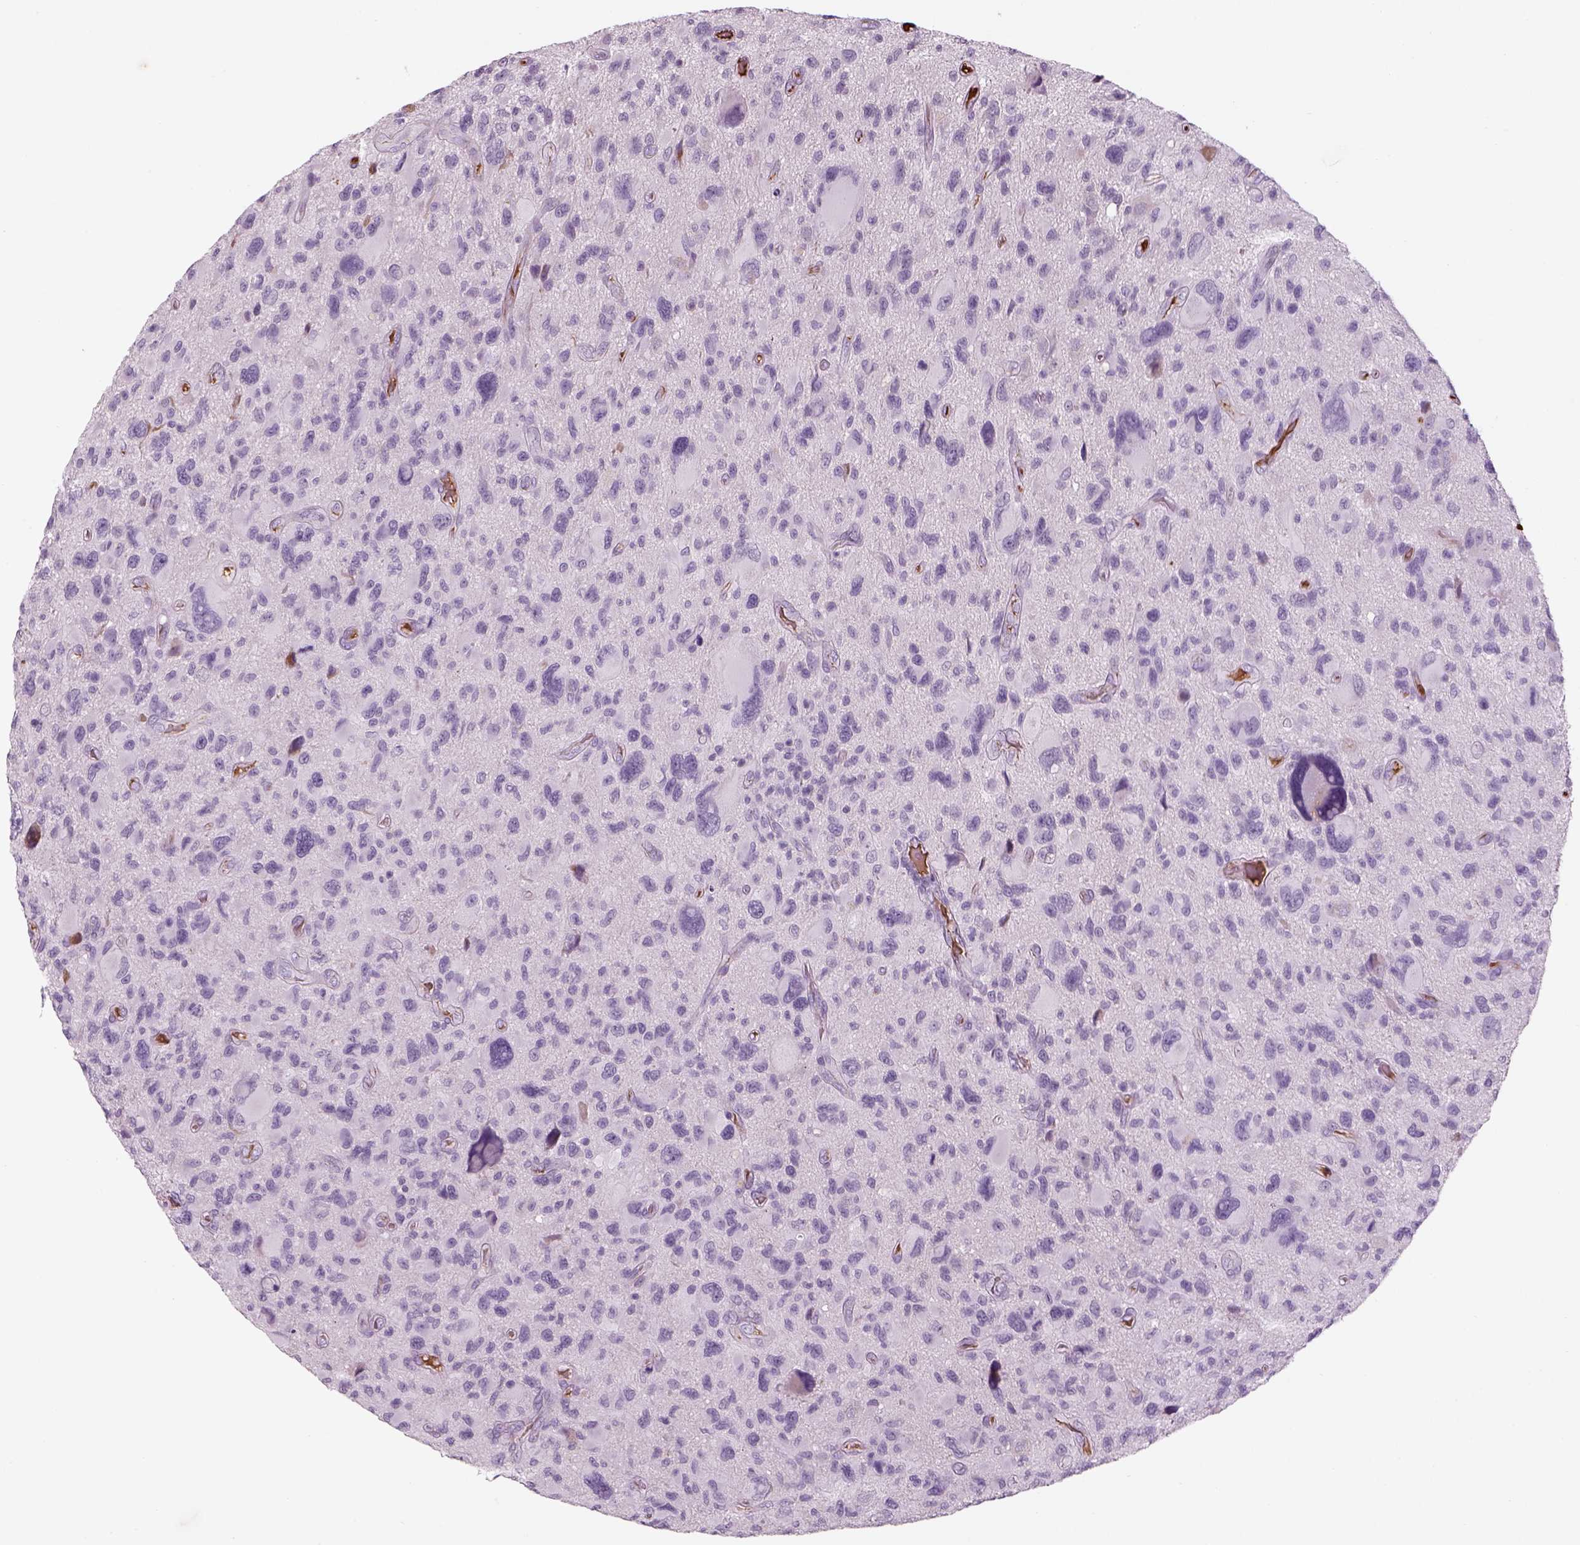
{"staining": {"intensity": "negative", "quantity": "none", "location": "none"}, "tissue": "glioma", "cell_type": "Tumor cells", "image_type": "cancer", "snomed": [{"axis": "morphology", "description": "Glioma, malignant, NOS"}, {"axis": "morphology", "description": "Glioma, malignant, High grade"}, {"axis": "topography", "description": "Brain"}], "caption": "The photomicrograph exhibits no significant staining in tumor cells of glioma. Nuclei are stained in blue.", "gene": "PABPC1L2B", "patient": {"sex": "female", "age": 71}}